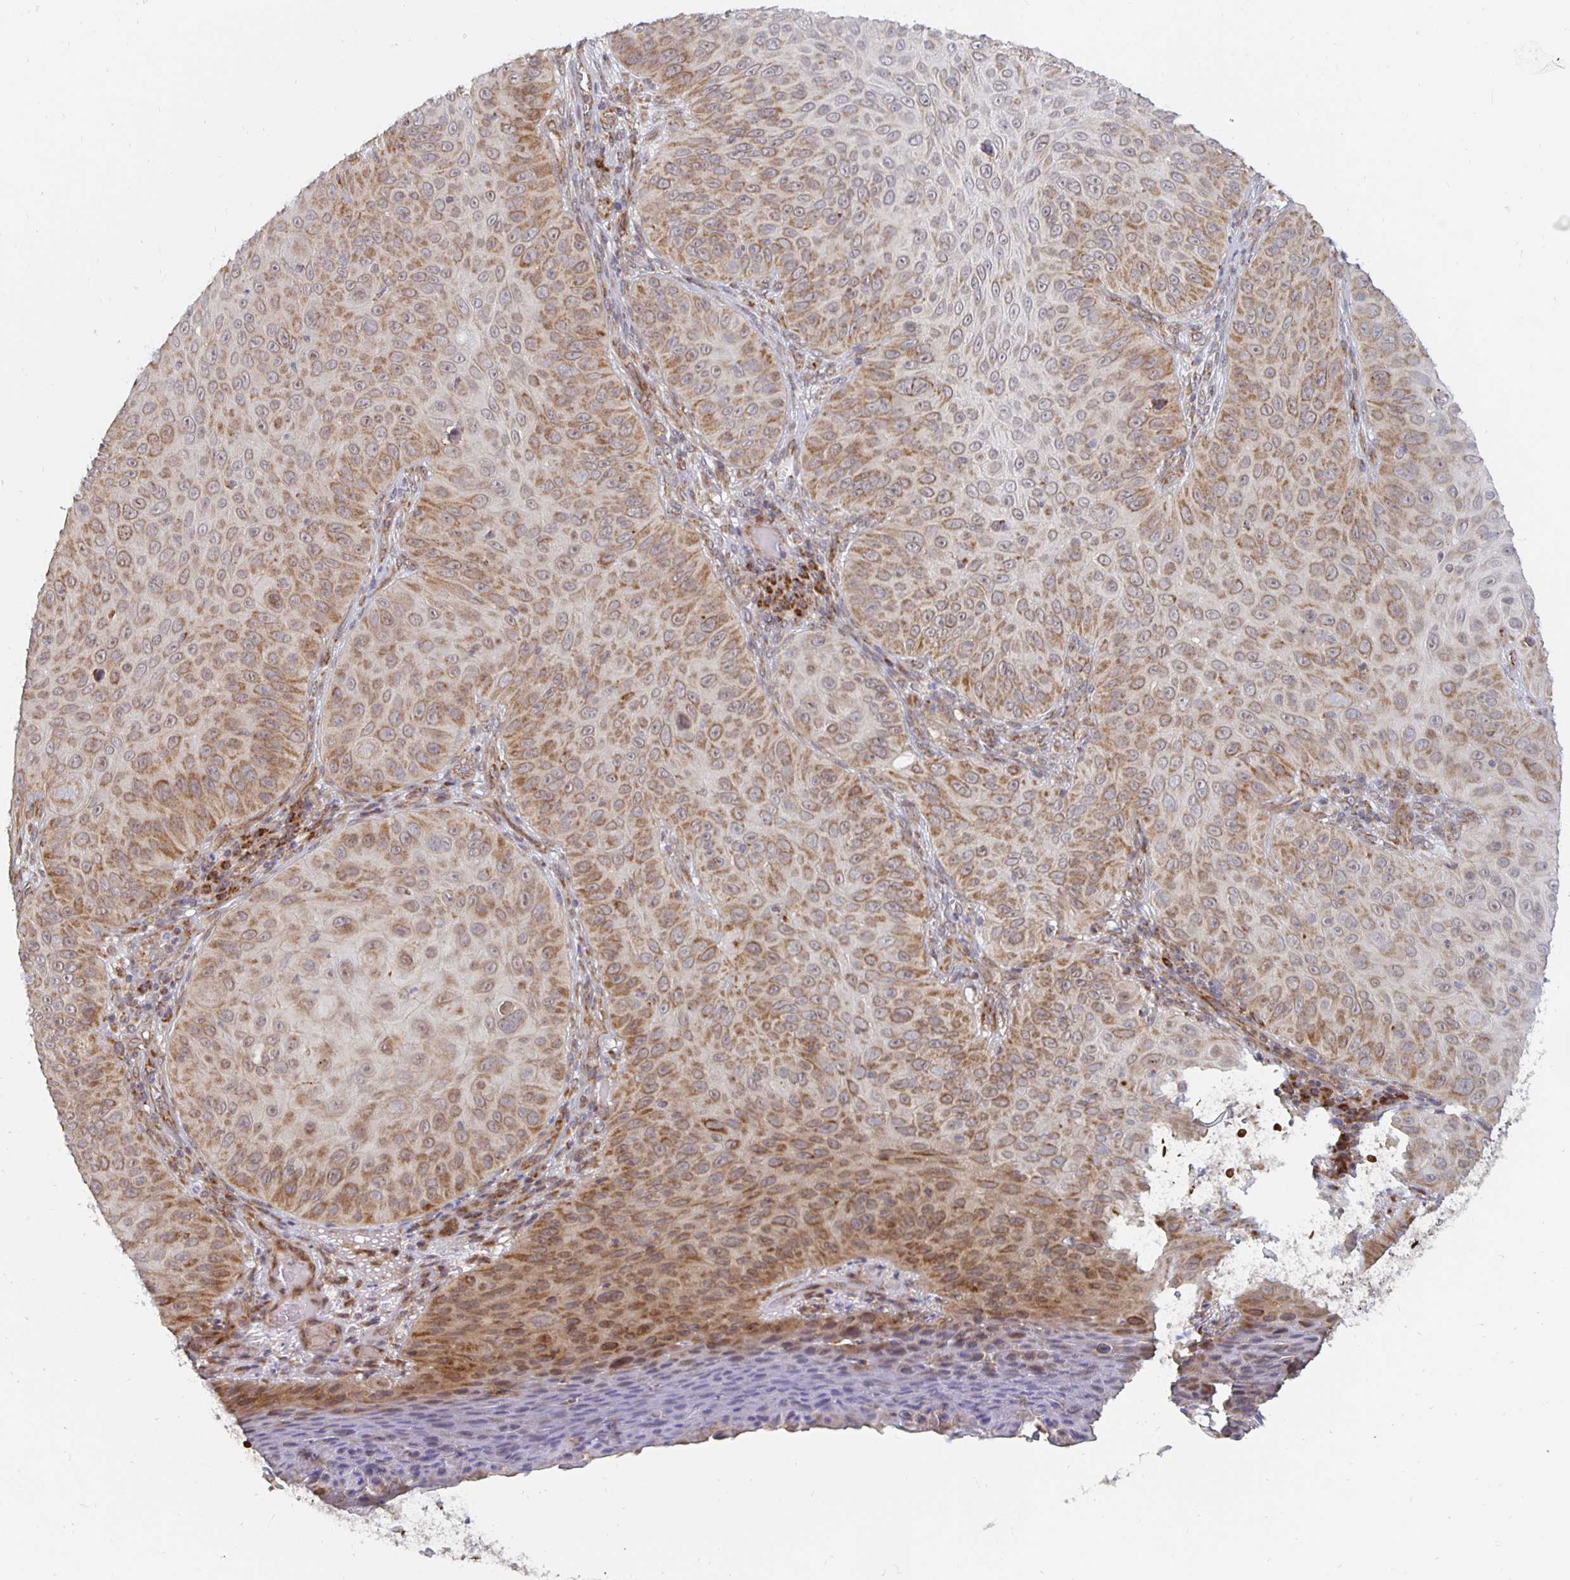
{"staining": {"intensity": "moderate", "quantity": ">75%", "location": "cytoplasmic/membranous"}, "tissue": "skin cancer", "cell_type": "Tumor cells", "image_type": "cancer", "snomed": [{"axis": "morphology", "description": "Squamous cell carcinoma, NOS"}, {"axis": "topography", "description": "Skin"}], "caption": "Immunohistochemical staining of skin cancer (squamous cell carcinoma) demonstrates moderate cytoplasmic/membranous protein positivity in approximately >75% of tumor cells.", "gene": "MRPL28", "patient": {"sex": "male", "age": 82}}